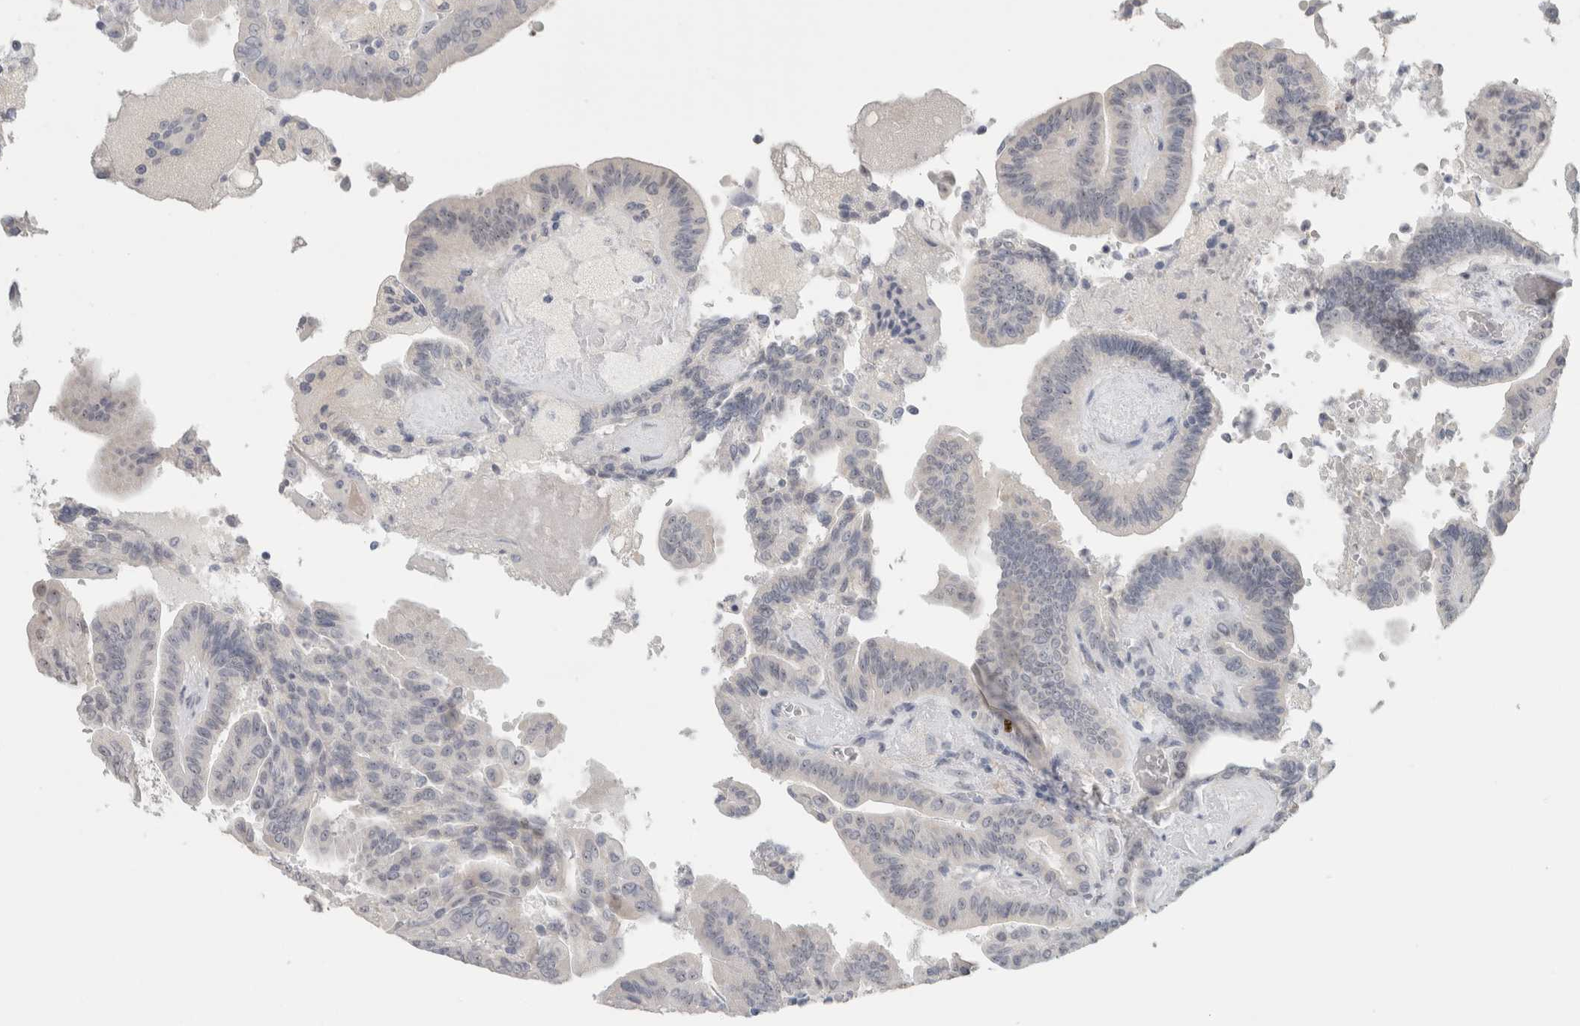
{"staining": {"intensity": "negative", "quantity": "none", "location": "none"}, "tissue": "thyroid cancer", "cell_type": "Tumor cells", "image_type": "cancer", "snomed": [{"axis": "morphology", "description": "Papillary adenocarcinoma, NOS"}, {"axis": "topography", "description": "Thyroid gland"}], "caption": "This is a micrograph of immunohistochemistry staining of papillary adenocarcinoma (thyroid), which shows no positivity in tumor cells. (Stains: DAB (3,3'-diaminobenzidine) immunohistochemistry with hematoxylin counter stain, Microscopy: brightfield microscopy at high magnification).", "gene": "FMR1NB", "patient": {"sex": "male", "age": 33}}